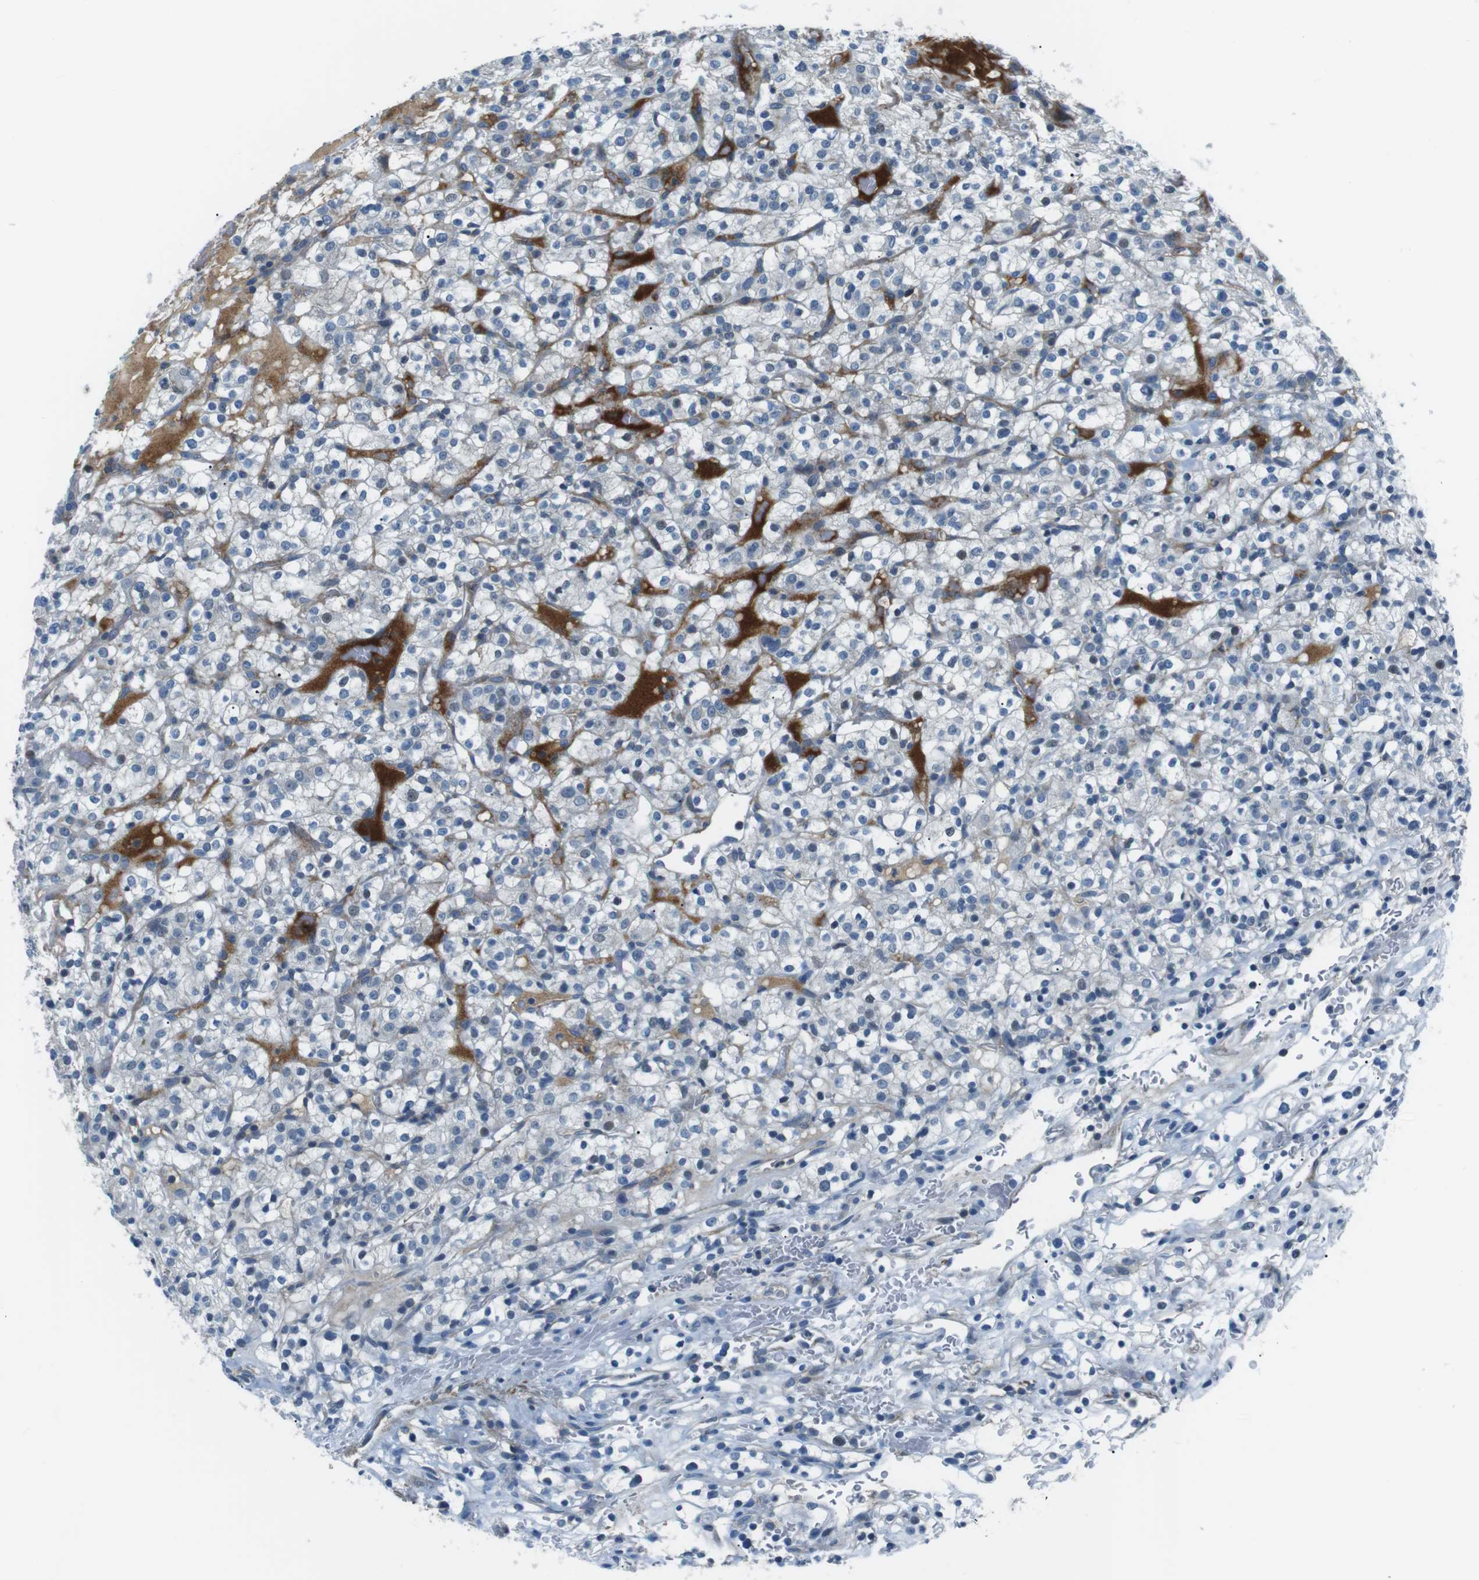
{"staining": {"intensity": "negative", "quantity": "none", "location": "none"}, "tissue": "renal cancer", "cell_type": "Tumor cells", "image_type": "cancer", "snomed": [{"axis": "morphology", "description": "Normal tissue, NOS"}, {"axis": "morphology", "description": "Adenocarcinoma, NOS"}, {"axis": "topography", "description": "Kidney"}], "caption": "A micrograph of human renal adenocarcinoma is negative for staining in tumor cells.", "gene": "ARVCF", "patient": {"sex": "female", "age": 72}}